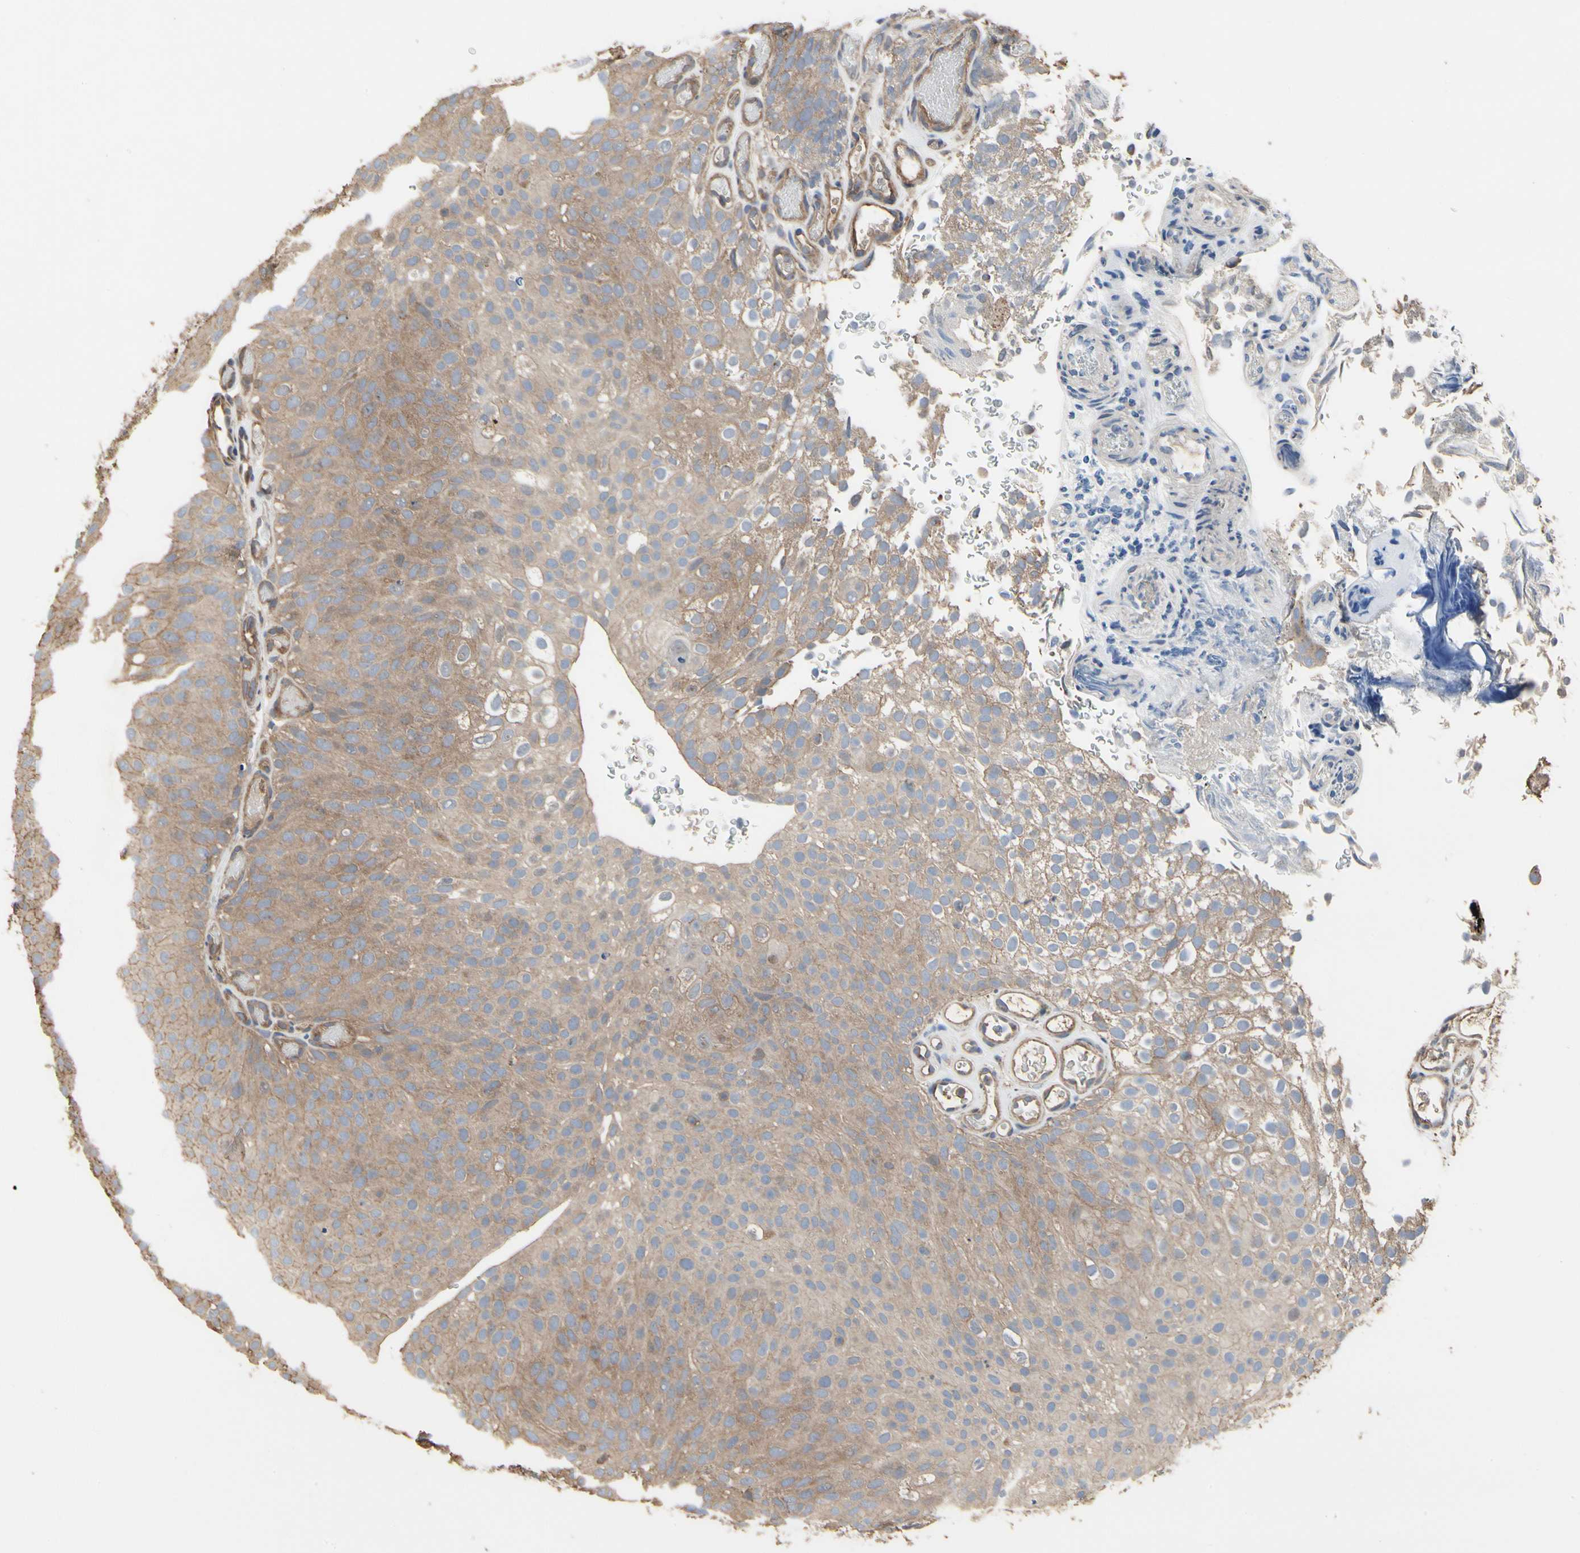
{"staining": {"intensity": "moderate", "quantity": ">75%", "location": "cytoplasmic/membranous"}, "tissue": "urothelial cancer", "cell_type": "Tumor cells", "image_type": "cancer", "snomed": [{"axis": "morphology", "description": "Urothelial carcinoma, Low grade"}, {"axis": "topography", "description": "Urinary bladder"}], "caption": "Immunohistochemical staining of human urothelial cancer demonstrates medium levels of moderate cytoplasmic/membranous positivity in about >75% of tumor cells. (DAB IHC with brightfield microscopy, high magnification).", "gene": "PDZK1", "patient": {"sex": "male", "age": 78}}